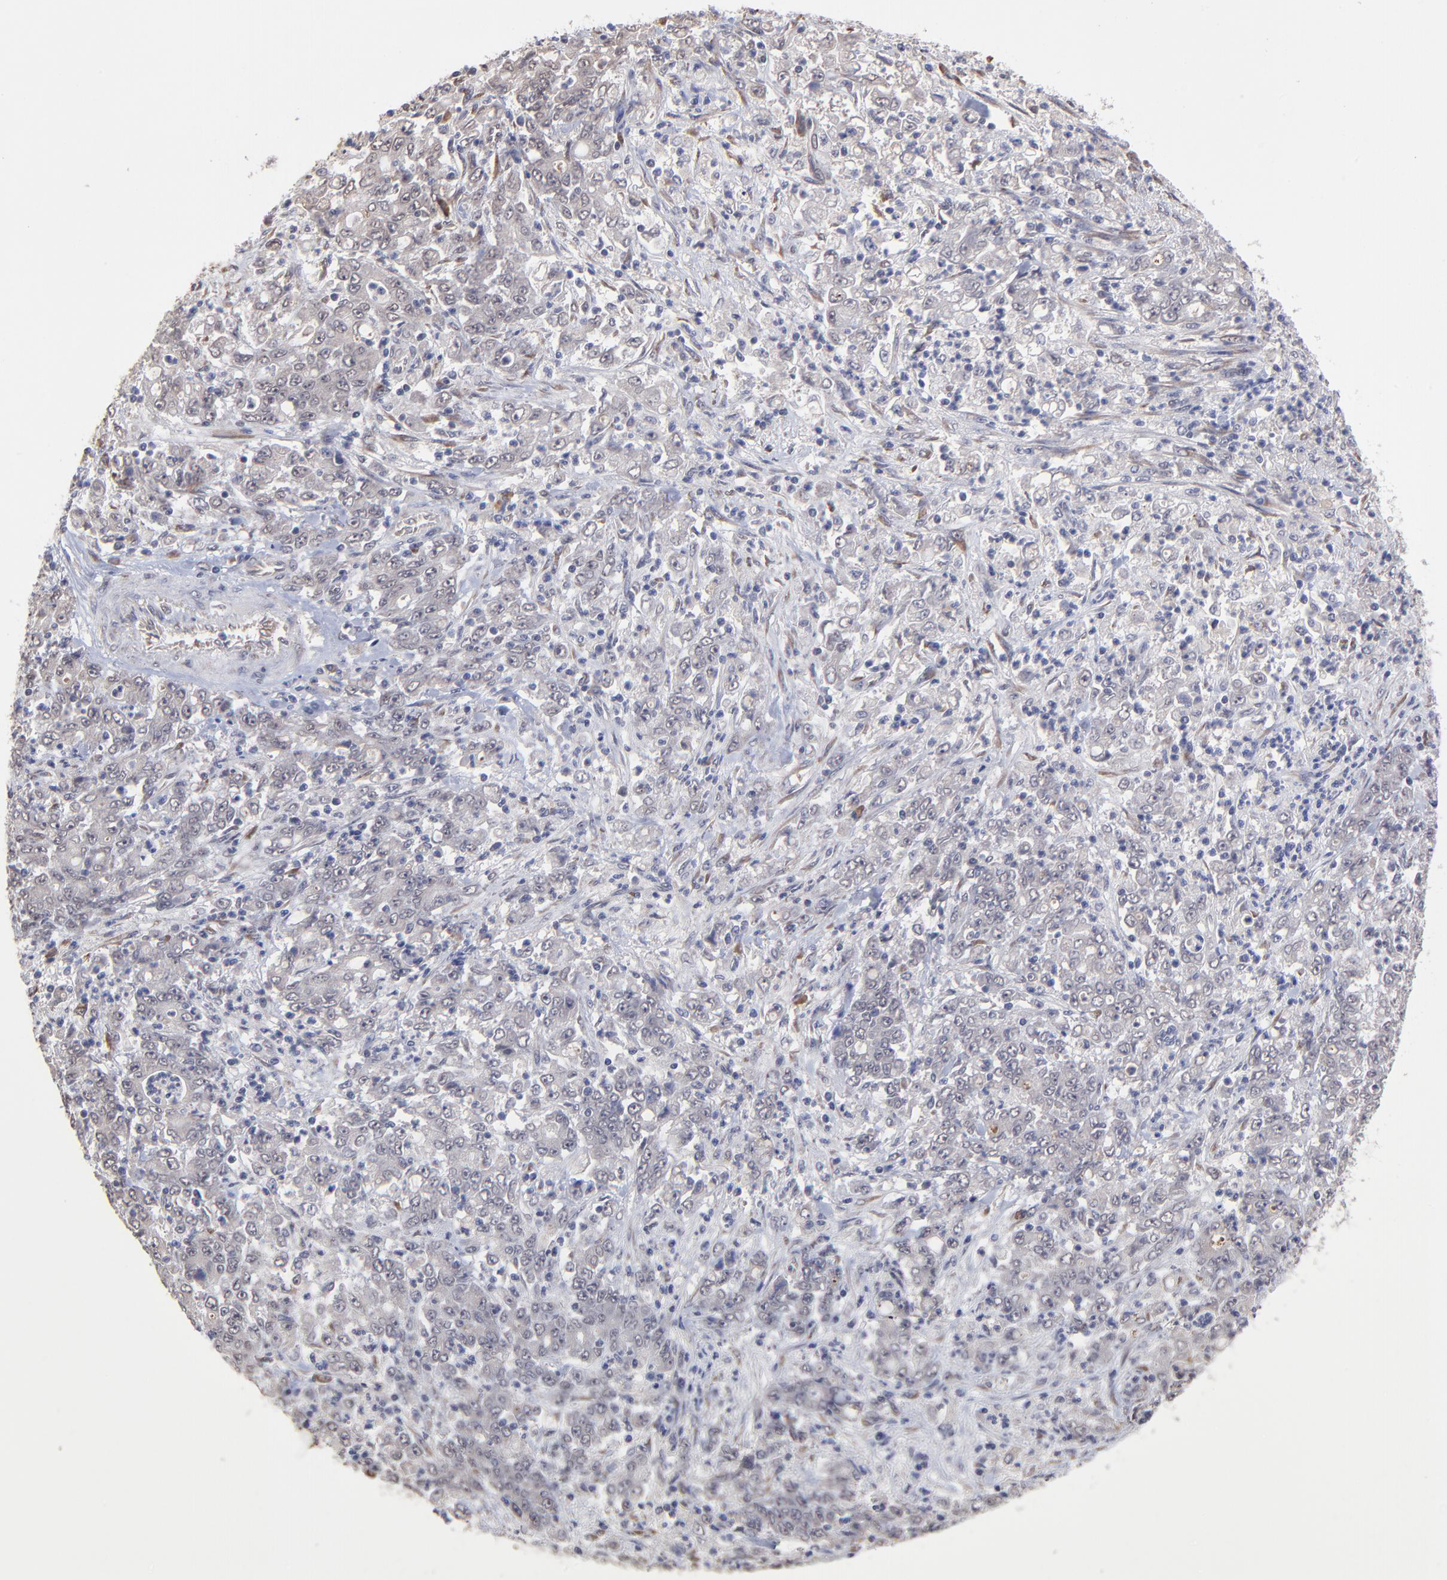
{"staining": {"intensity": "weak", "quantity": "<25%", "location": "cytoplasmic/membranous"}, "tissue": "stomach cancer", "cell_type": "Tumor cells", "image_type": "cancer", "snomed": [{"axis": "morphology", "description": "Adenocarcinoma, NOS"}, {"axis": "topography", "description": "Stomach, lower"}], "caption": "There is no significant staining in tumor cells of stomach adenocarcinoma. The staining was performed using DAB (3,3'-diaminobenzidine) to visualize the protein expression in brown, while the nuclei were stained in blue with hematoxylin (Magnification: 20x).", "gene": "CHL1", "patient": {"sex": "female", "age": 71}}